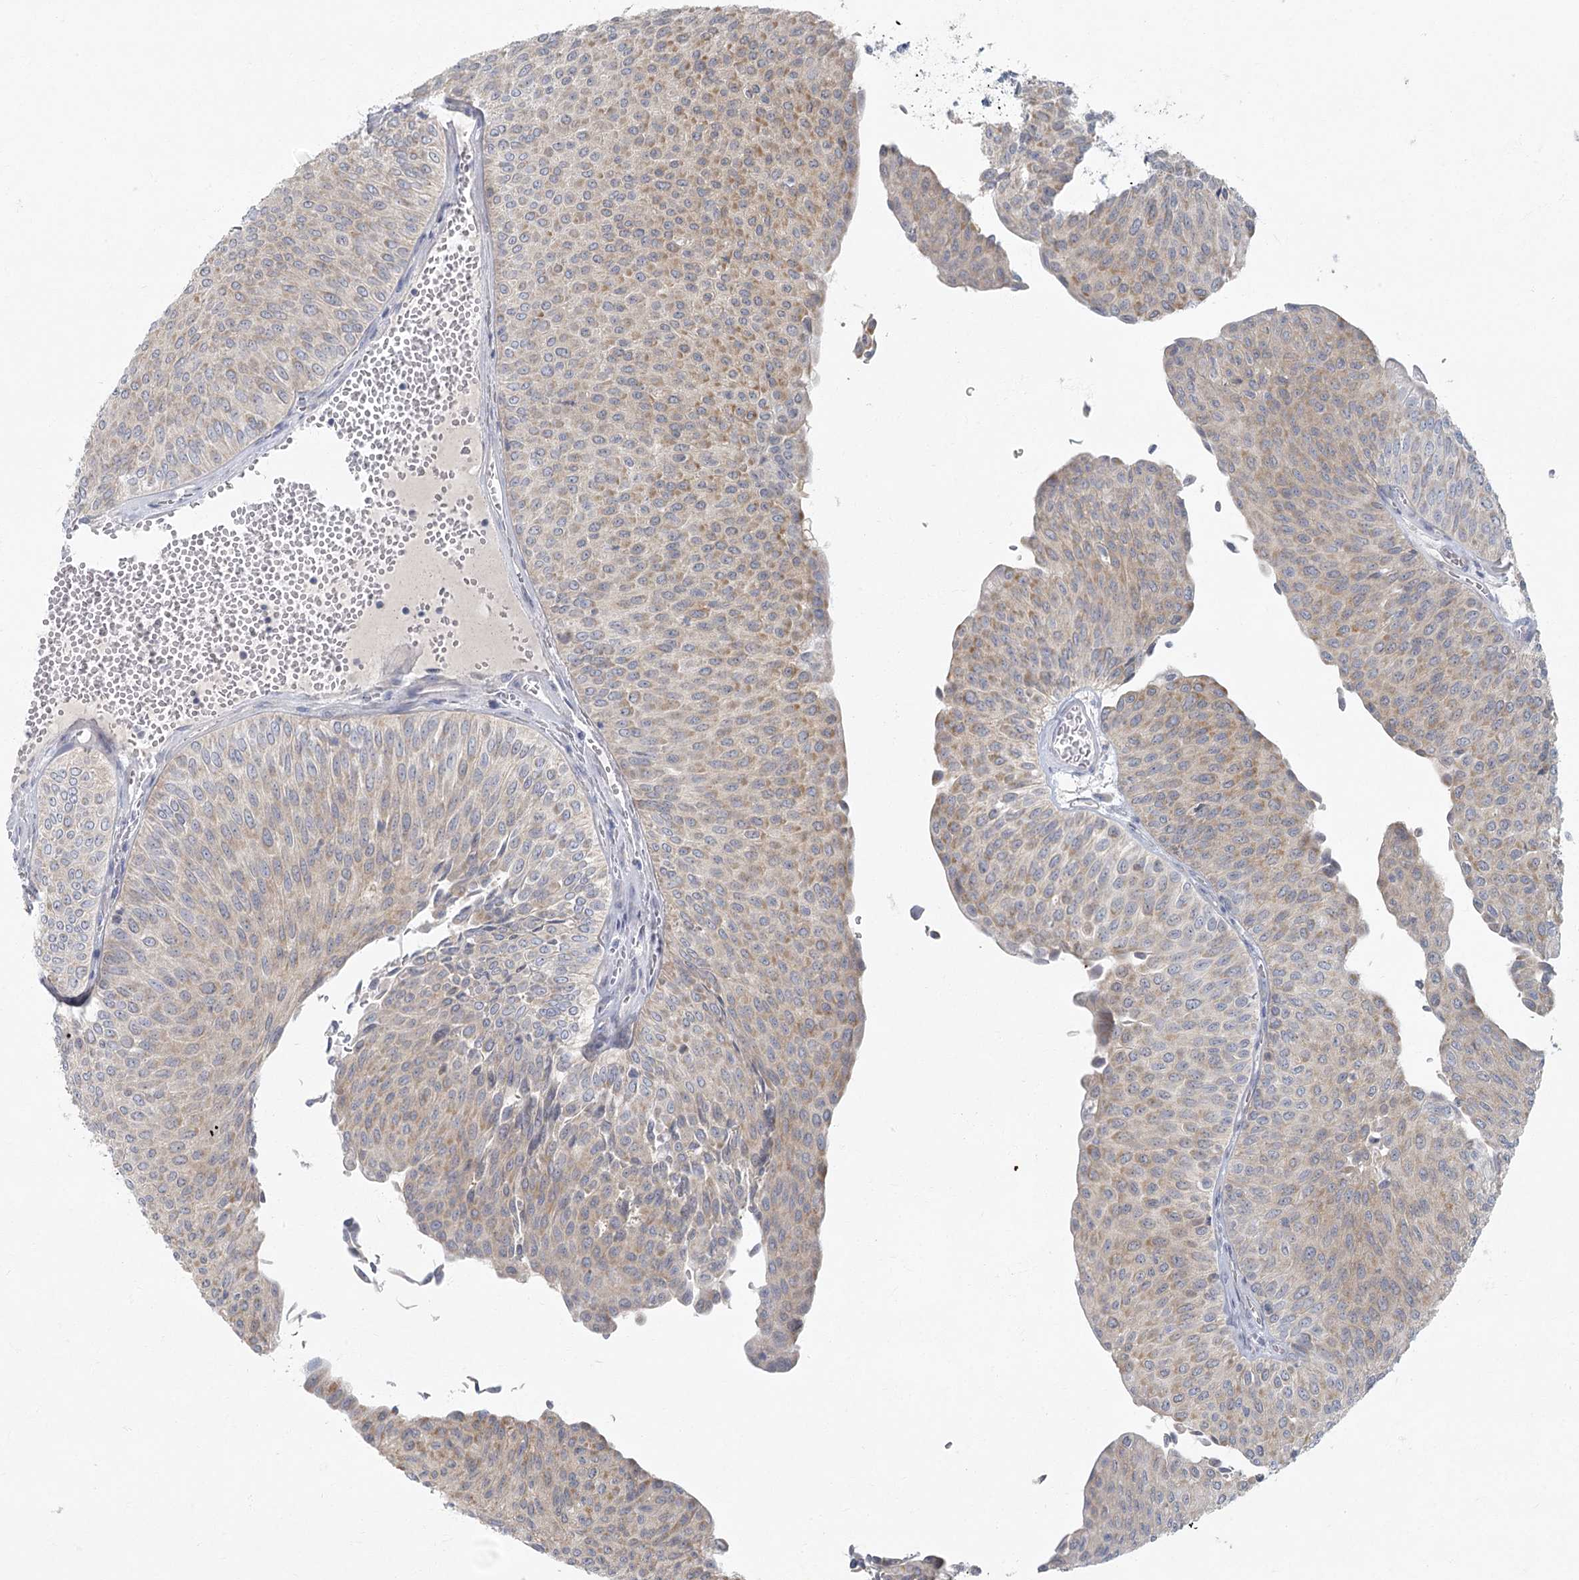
{"staining": {"intensity": "weak", "quantity": ">75%", "location": "cytoplasmic/membranous"}, "tissue": "urothelial cancer", "cell_type": "Tumor cells", "image_type": "cancer", "snomed": [{"axis": "morphology", "description": "Urothelial carcinoma, Low grade"}, {"axis": "topography", "description": "Urinary bladder"}], "caption": "An image of urothelial cancer stained for a protein displays weak cytoplasmic/membranous brown staining in tumor cells.", "gene": "FAM110C", "patient": {"sex": "male", "age": 78}}